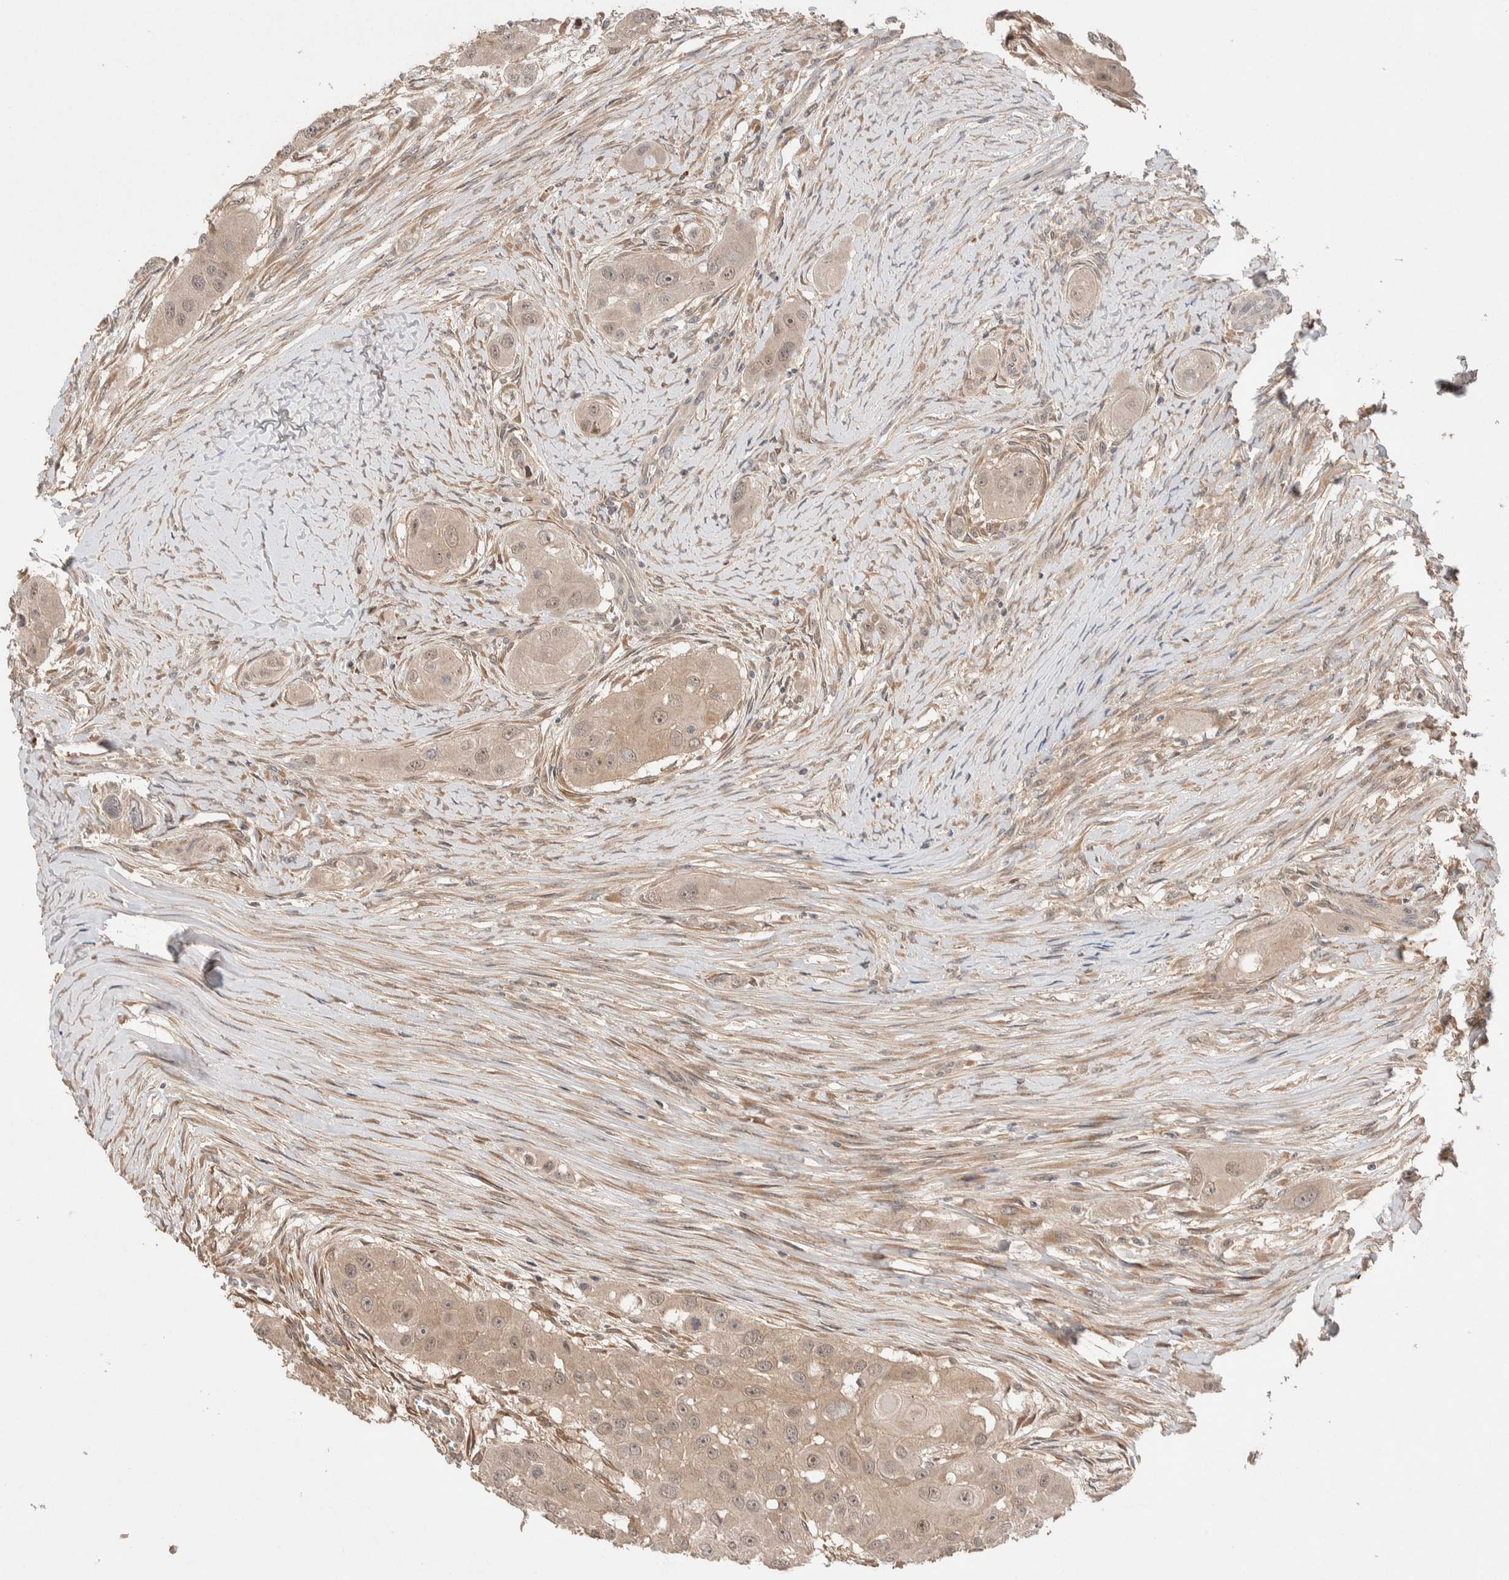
{"staining": {"intensity": "weak", "quantity": ">75%", "location": "cytoplasmic/membranous"}, "tissue": "head and neck cancer", "cell_type": "Tumor cells", "image_type": "cancer", "snomed": [{"axis": "morphology", "description": "Normal tissue, NOS"}, {"axis": "morphology", "description": "Squamous cell carcinoma, NOS"}, {"axis": "topography", "description": "Skeletal muscle"}, {"axis": "topography", "description": "Head-Neck"}], "caption": "Protein staining exhibits weak cytoplasmic/membranous expression in approximately >75% of tumor cells in head and neck cancer (squamous cell carcinoma).", "gene": "CASK", "patient": {"sex": "male", "age": 51}}